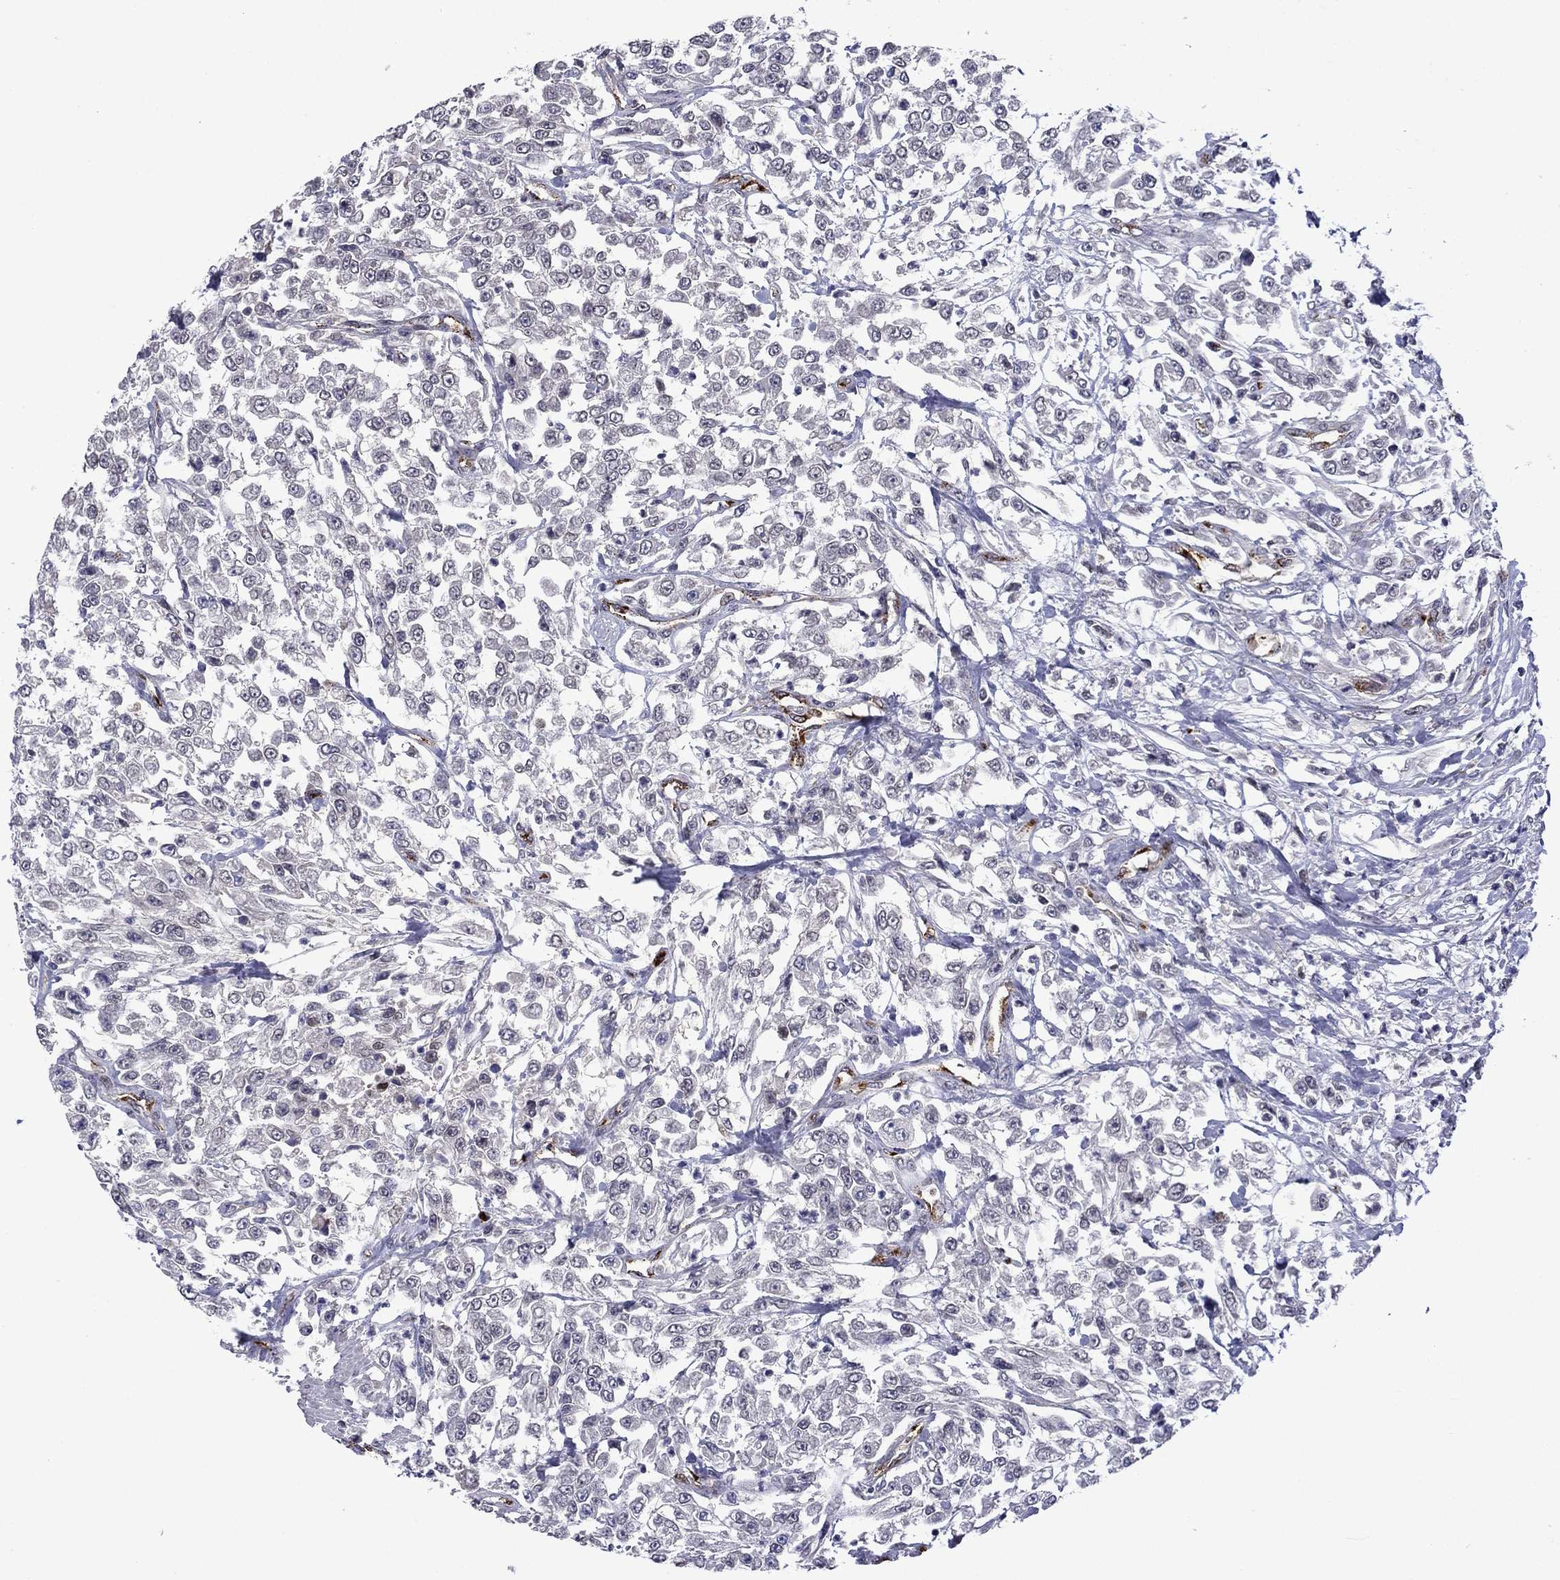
{"staining": {"intensity": "negative", "quantity": "none", "location": "none"}, "tissue": "urothelial cancer", "cell_type": "Tumor cells", "image_type": "cancer", "snomed": [{"axis": "morphology", "description": "Urothelial carcinoma, High grade"}, {"axis": "topography", "description": "Urinary bladder"}], "caption": "A photomicrograph of human urothelial cancer is negative for staining in tumor cells.", "gene": "SLITRK1", "patient": {"sex": "male", "age": 46}}